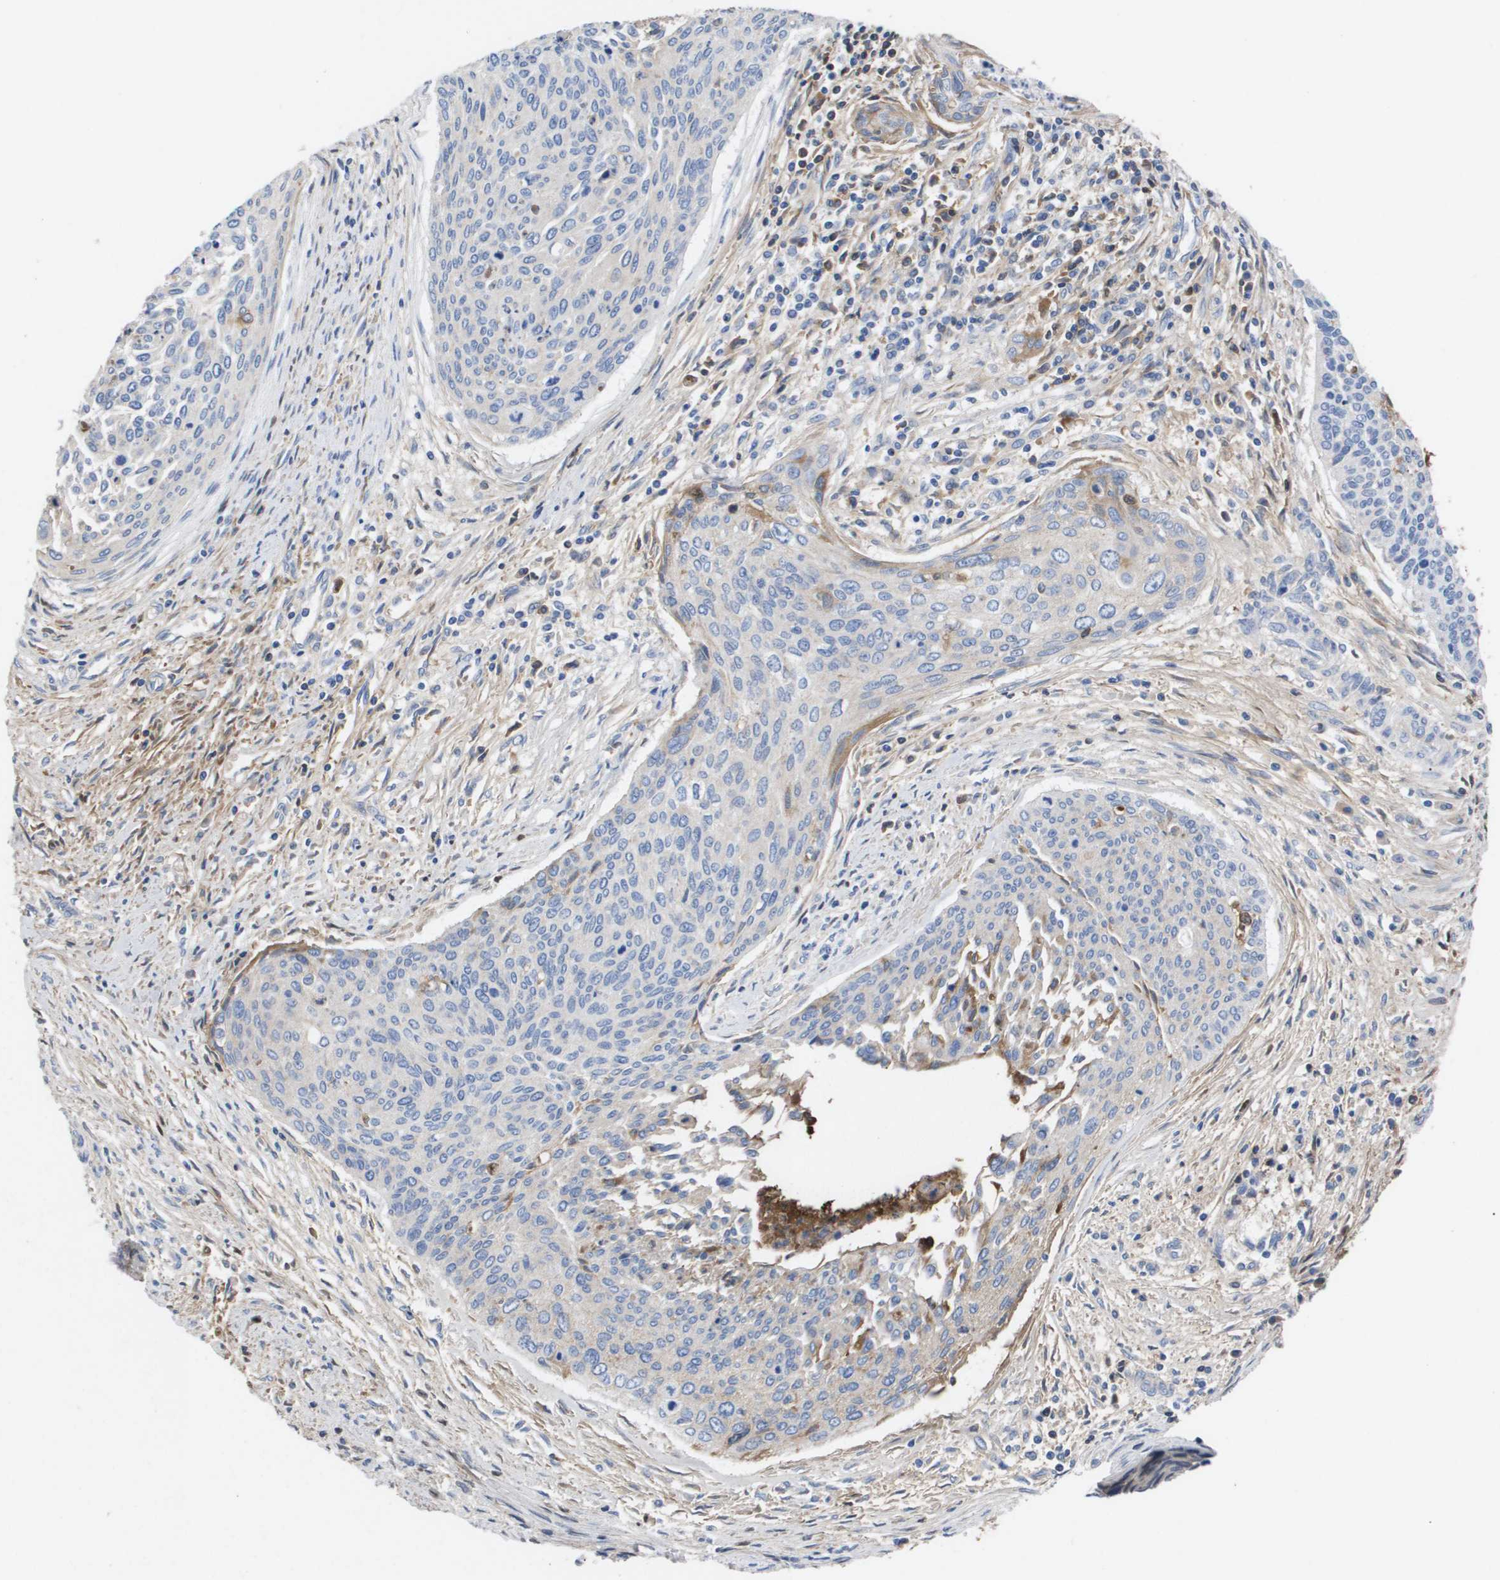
{"staining": {"intensity": "moderate", "quantity": "<25%", "location": "cytoplasmic/membranous"}, "tissue": "cervical cancer", "cell_type": "Tumor cells", "image_type": "cancer", "snomed": [{"axis": "morphology", "description": "Squamous cell carcinoma, NOS"}, {"axis": "topography", "description": "Cervix"}], "caption": "Immunohistochemical staining of human cervical squamous cell carcinoma demonstrates low levels of moderate cytoplasmic/membranous protein positivity in about <25% of tumor cells.", "gene": "SERPINA6", "patient": {"sex": "female", "age": 55}}